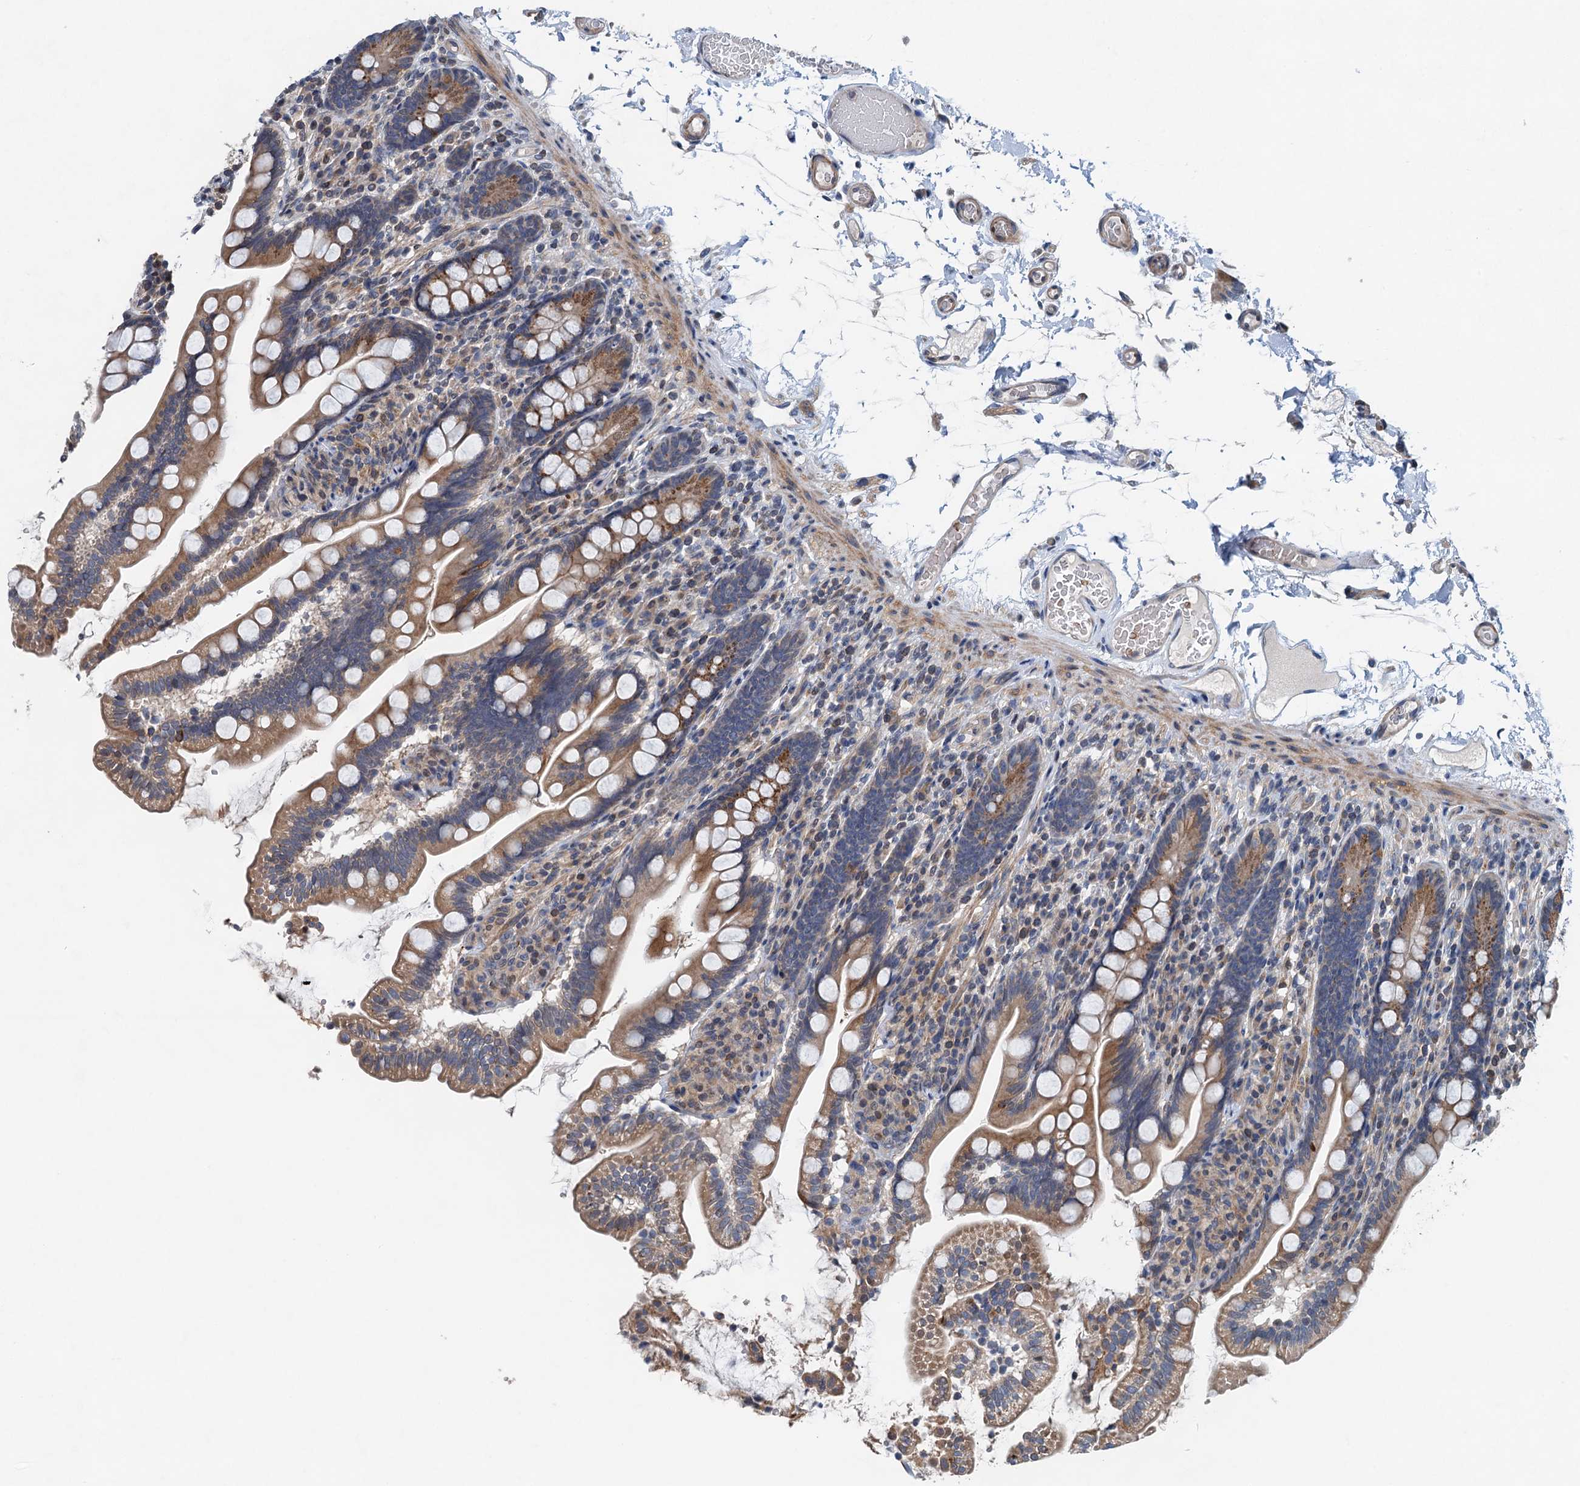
{"staining": {"intensity": "moderate", "quantity": "25%-75%", "location": "cytoplasmic/membranous"}, "tissue": "small intestine", "cell_type": "Glandular cells", "image_type": "normal", "snomed": [{"axis": "morphology", "description": "Normal tissue, NOS"}, {"axis": "topography", "description": "Small intestine"}], "caption": "Immunohistochemical staining of unremarkable human small intestine demonstrates 25%-75% levels of moderate cytoplasmic/membranous protein staining in about 25%-75% of glandular cells.", "gene": "NBEA", "patient": {"sex": "female", "age": 64}}